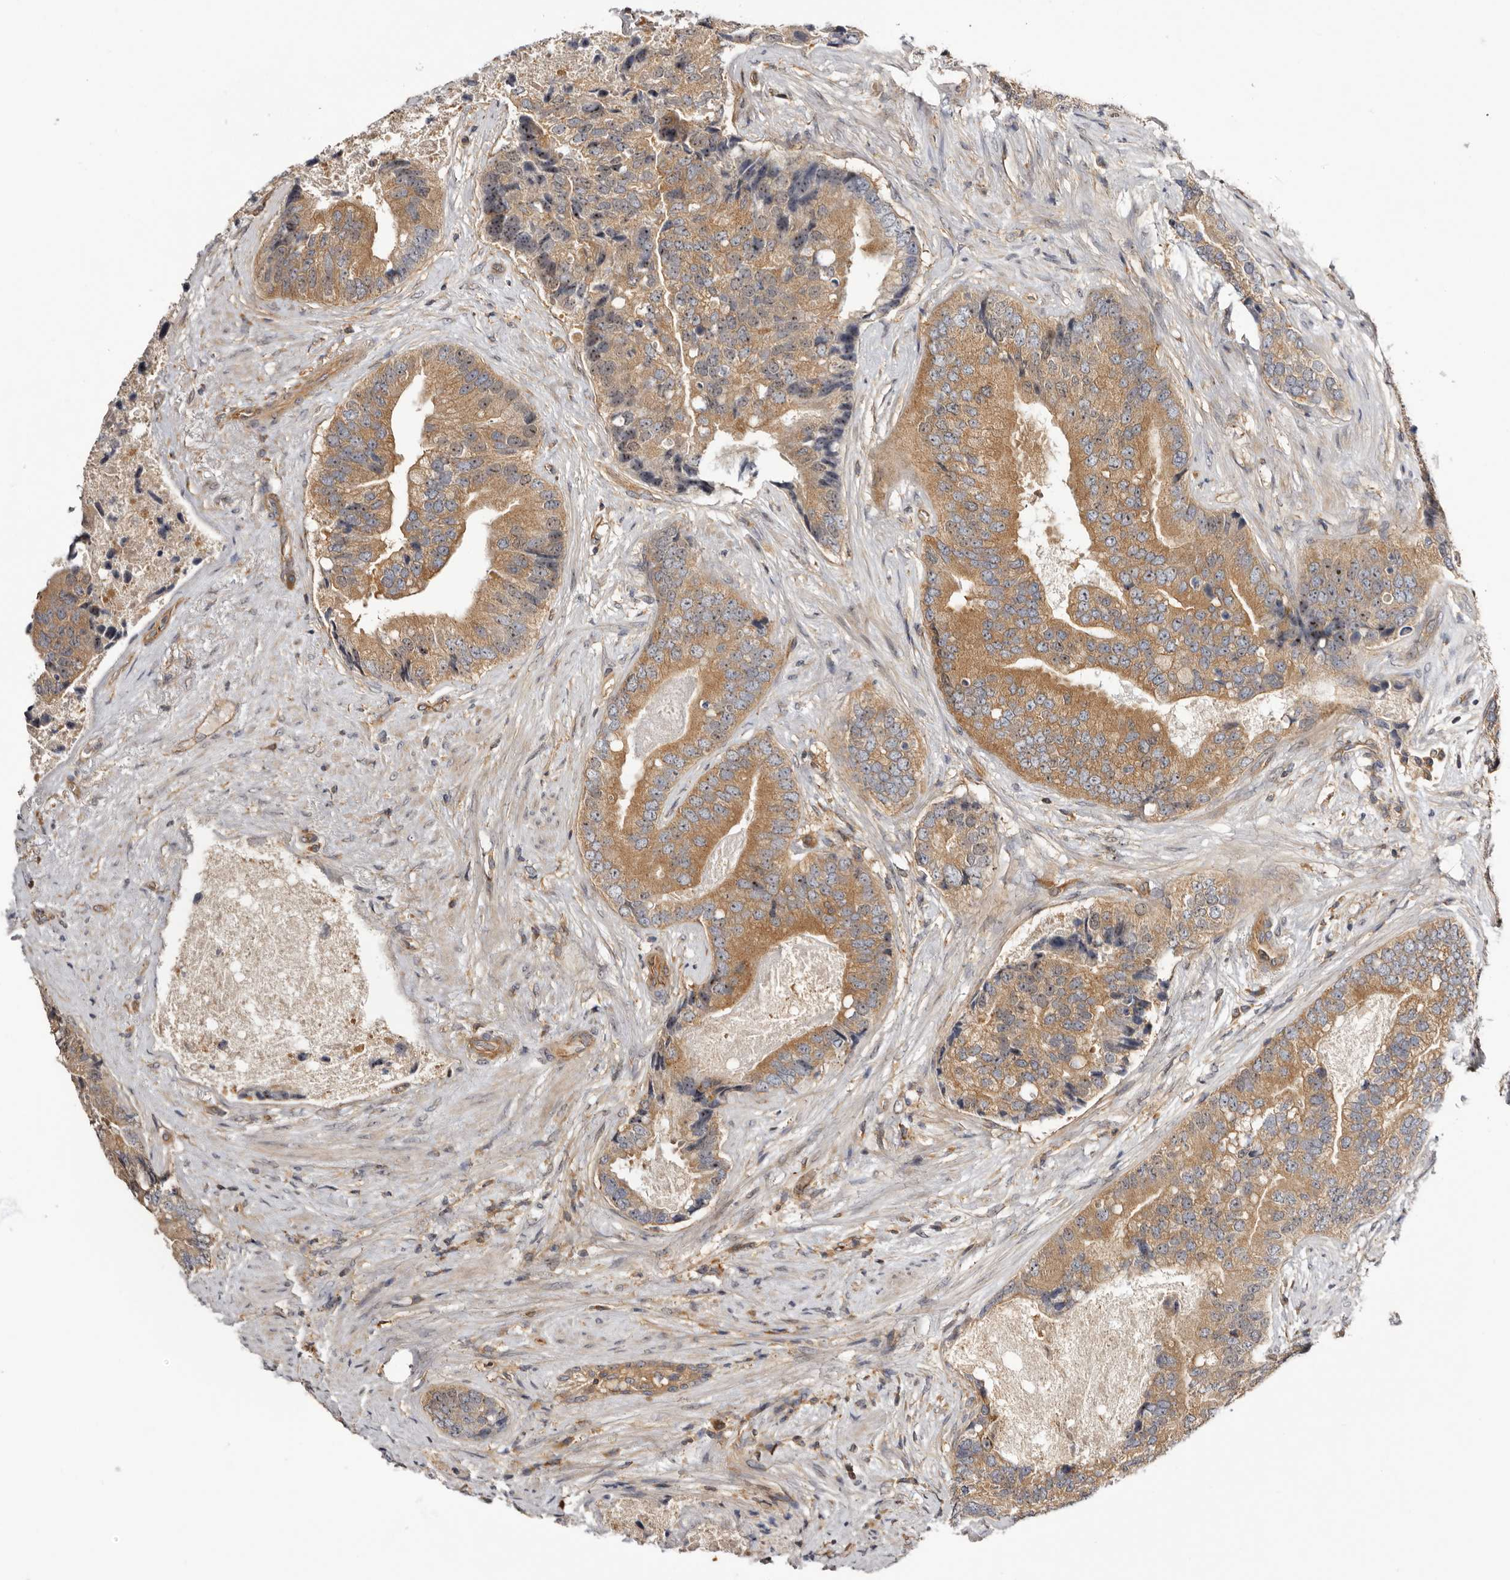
{"staining": {"intensity": "moderate", "quantity": ">75%", "location": "cytoplasmic/membranous,nuclear"}, "tissue": "prostate cancer", "cell_type": "Tumor cells", "image_type": "cancer", "snomed": [{"axis": "morphology", "description": "Adenocarcinoma, High grade"}, {"axis": "topography", "description": "Prostate"}], "caption": "Immunohistochemical staining of human prostate cancer reveals medium levels of moderate cytoplasmic/membranous and nuclear expression in about >75% of tumor cells.", "gene": "PANK4", "patient": {"sex": "male", "age": 70}}